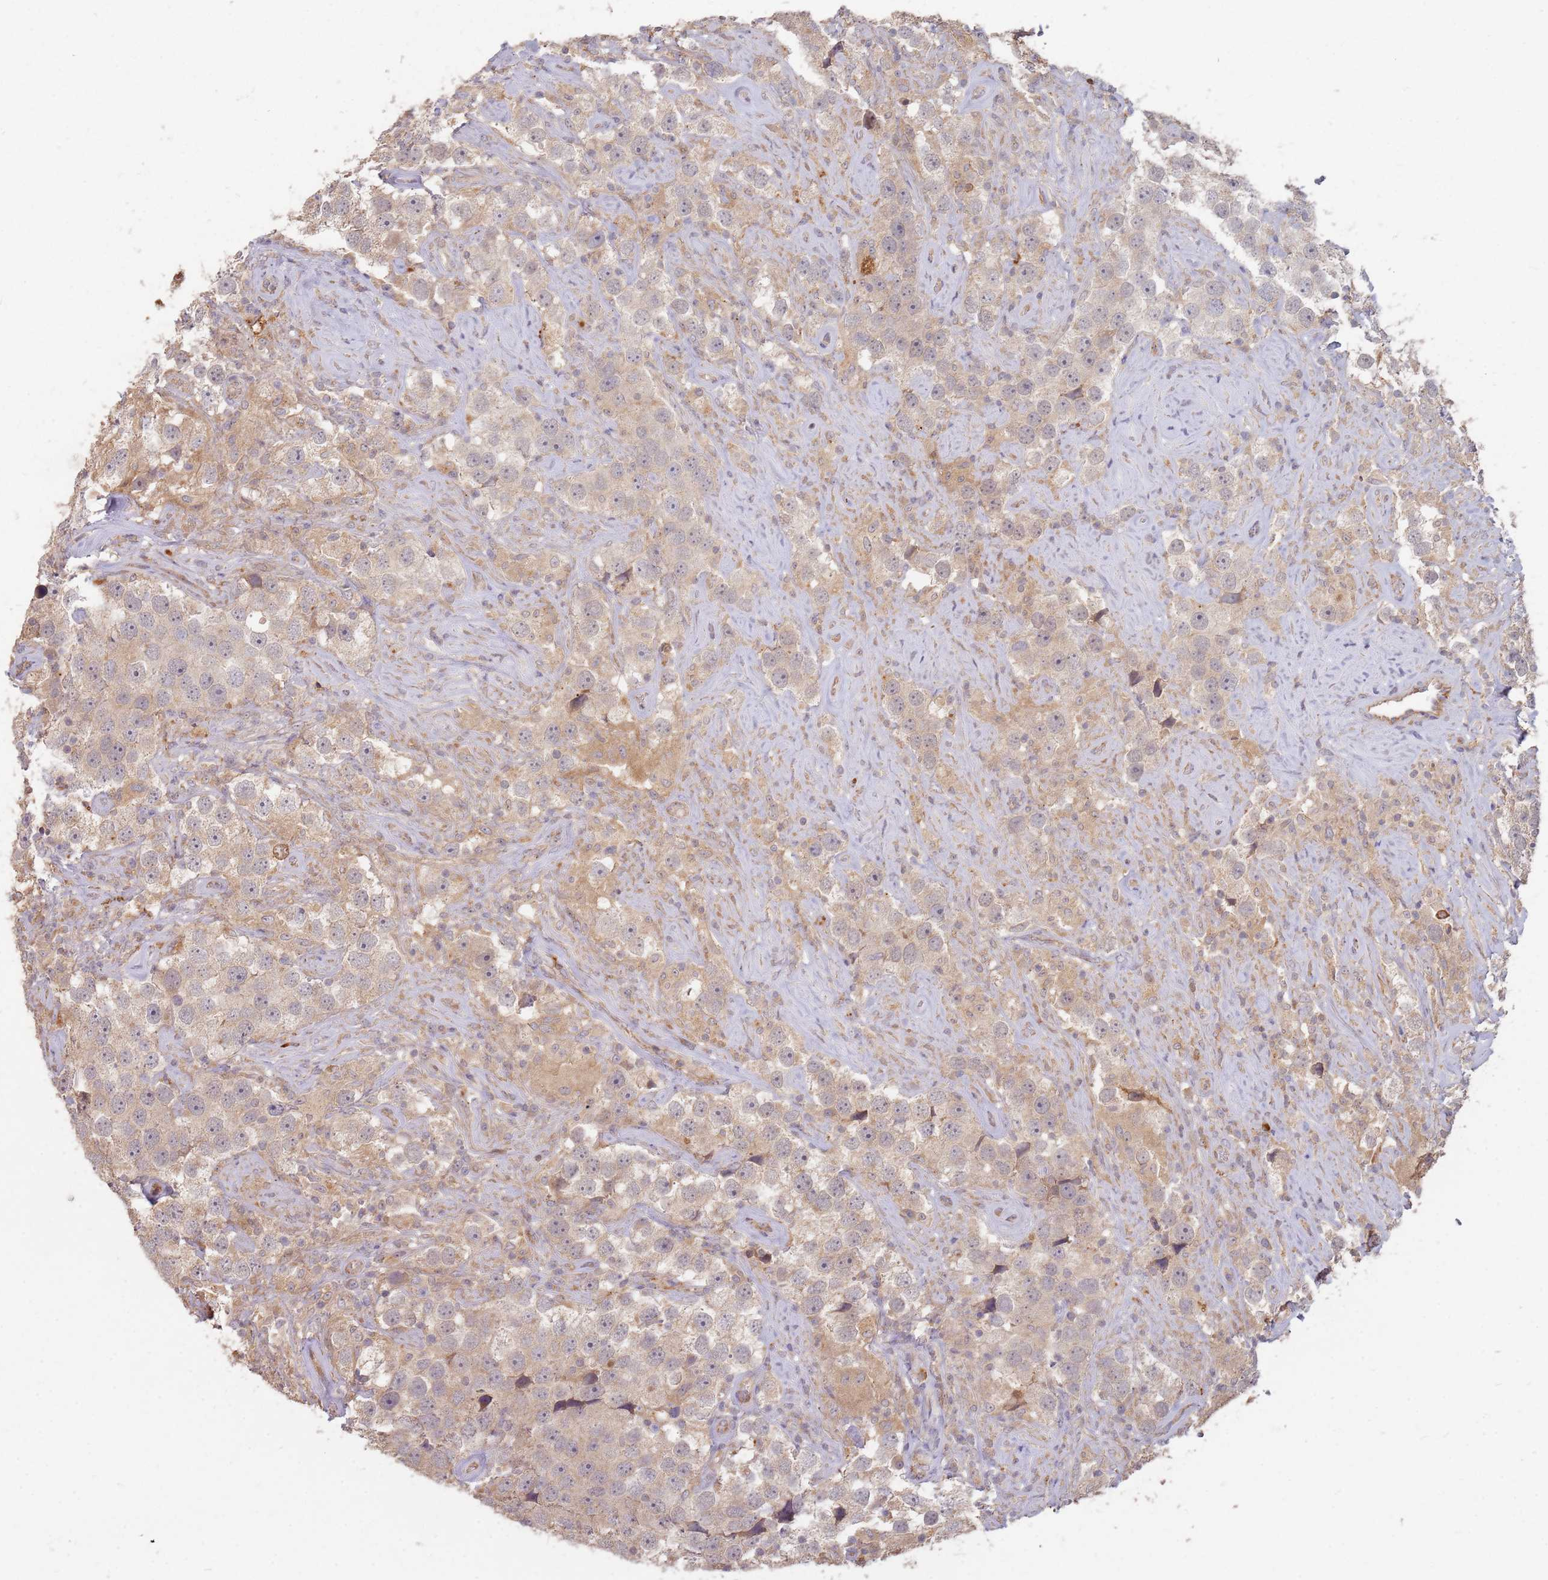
{"staining": {"intensity": "weak", "quantity": ">75%", "location": "cytoplasmic/membranous"}, "tissue": "testis cancer", "cell_type": "Tumor cells", "image_type": "cancer", "snomed": [{"axis": "morphology", "description": "Seminoma, NOS"}, {"axis": "topography", "description": "Testis"}], "caption": "Testis cancer was stained to show a protein in brown. There is low levels of weak cytoplasmic/membranous expression in approximately >75% of tumor cells.", "gene": "MPEG1", "patient": {"sex": "male", "age": 49}}